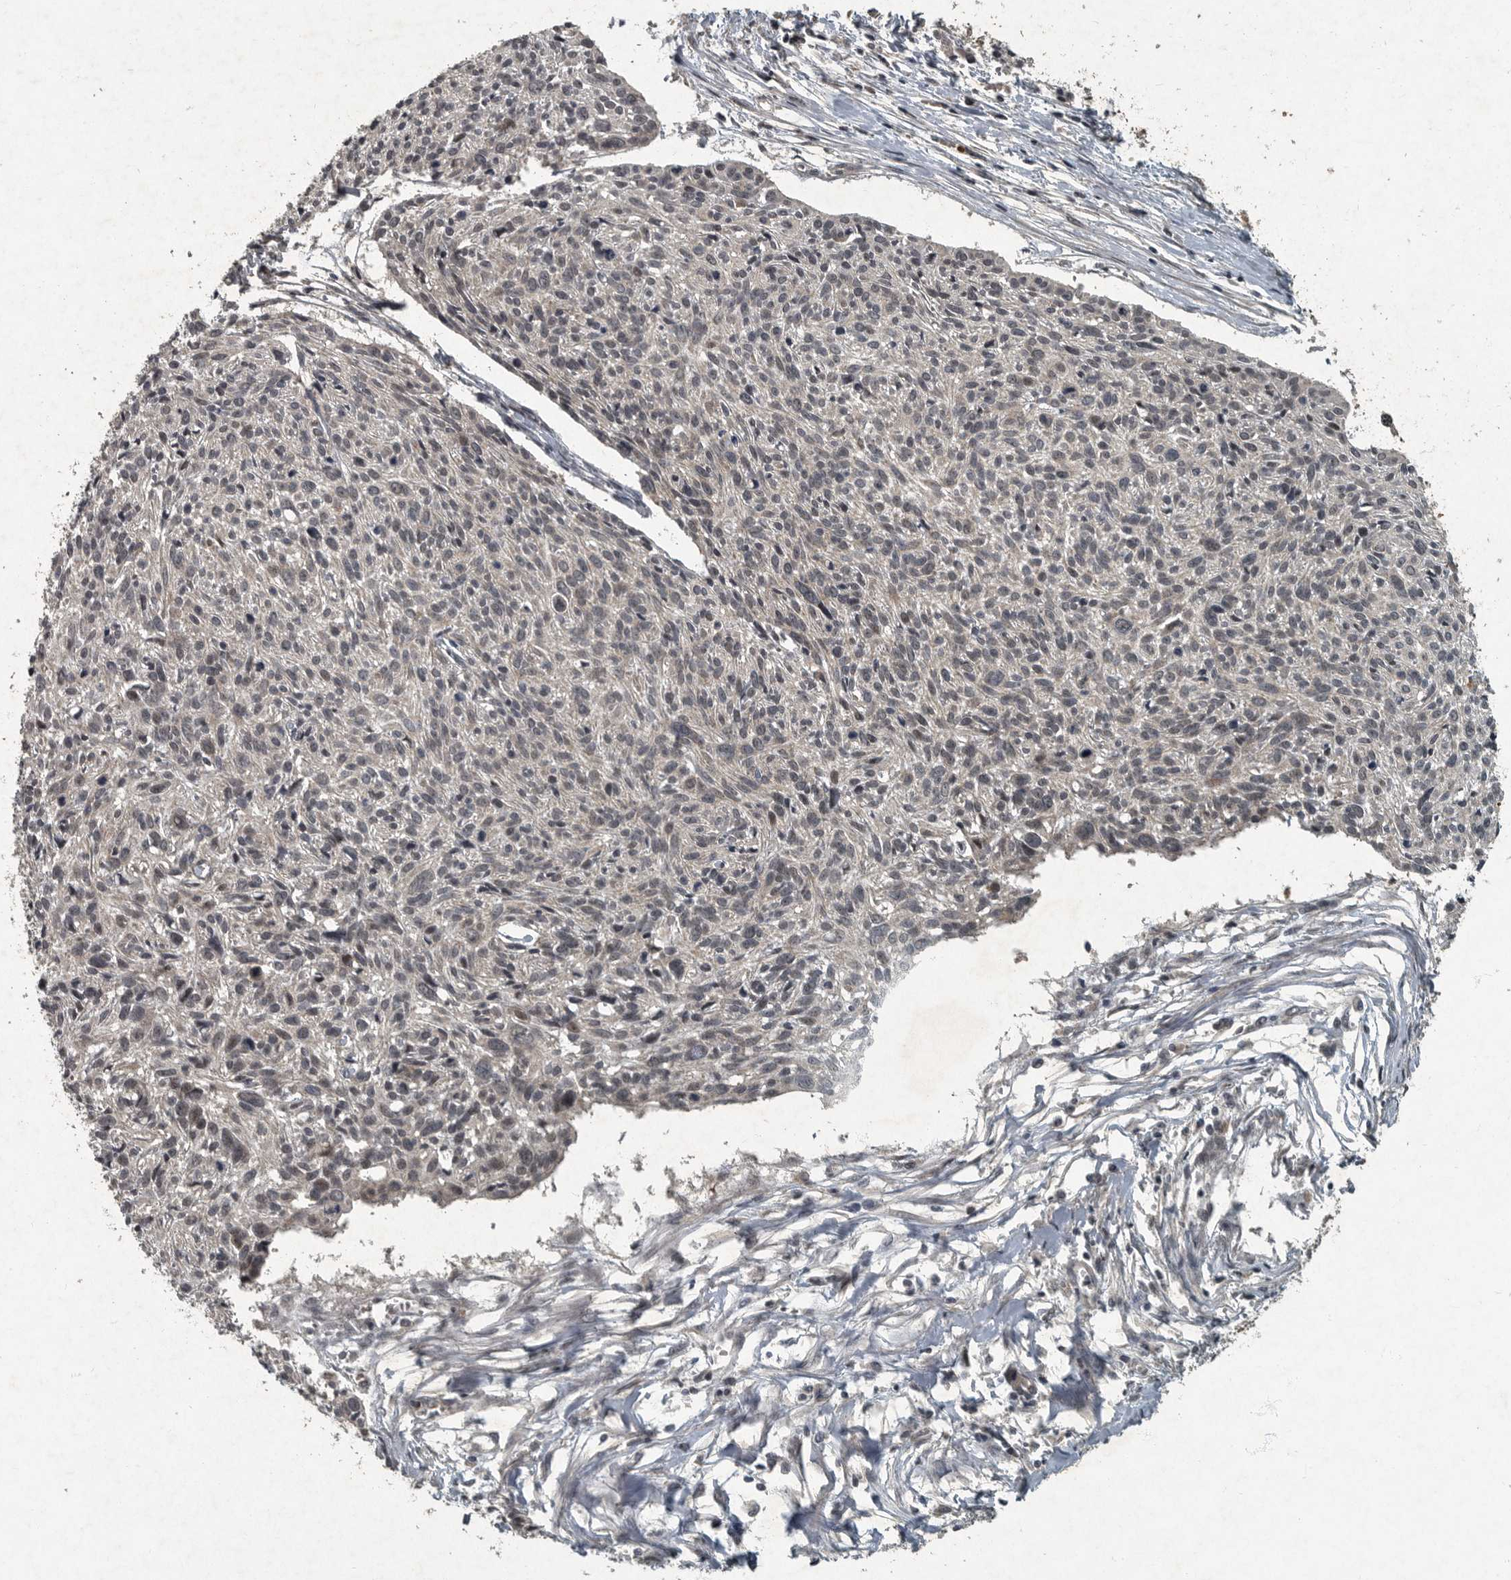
{"staining": {"intensity": "weak", "quantity": "<25%", "location": "nuclear"}, "tissue": "cervical cancer", "cell_type": "Tumor cells", "image_type": "cancer", "snomed": [{"axis": "morphology", "description": "Squamous cell carcinoma, NOS"}, {"axis": "topography", "description": "Cervix"}], "caption": "Cervical squamous cell carcinoma stained for a protein using IHC demonstrates no positivity tumor cells.", "gene": "FOXO1", "patient": {"sex": "female", "age": 51}}